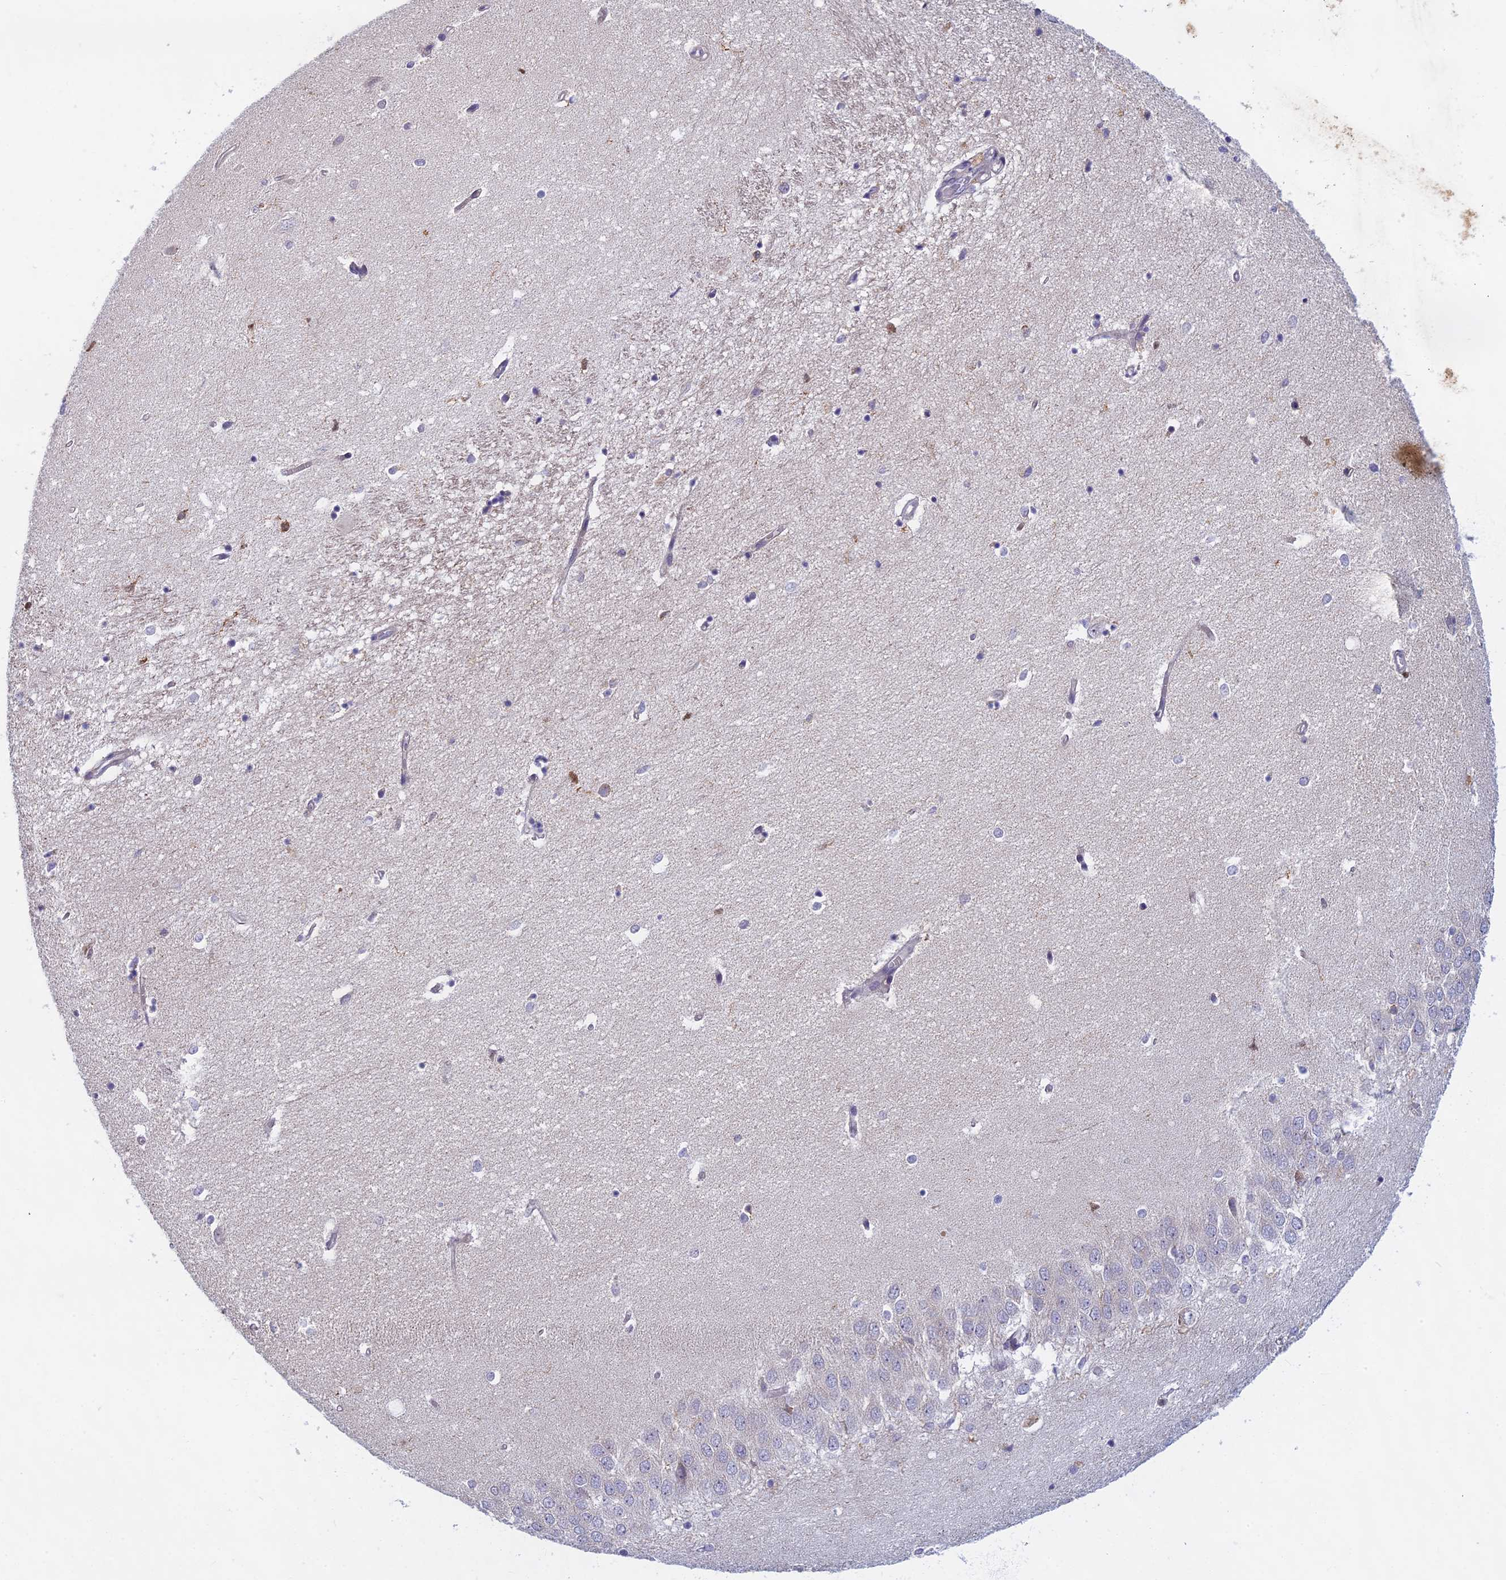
{"staining": {"intensity": "negative", "quantity": "none", "location": "none"}, "tissue": "hippocampus", "cell_type": "Glial cells", "image_type": "normal", "snomed": [{"axis": "morphology", "description": "Normal tissue, NOS"}, {"axis": "topography", "description": "Hippocampus"}], "caption": "A photomicrograph of human hippocampus is negative for staining in glial cells. The staining was performed using DAB to visualize the protein expression in brown, while the nuclei were stained in blue with hematoxylin (Magnification: 20x).", "gene": "DDX51", "patient": {"sex": "female", "age": 64}}